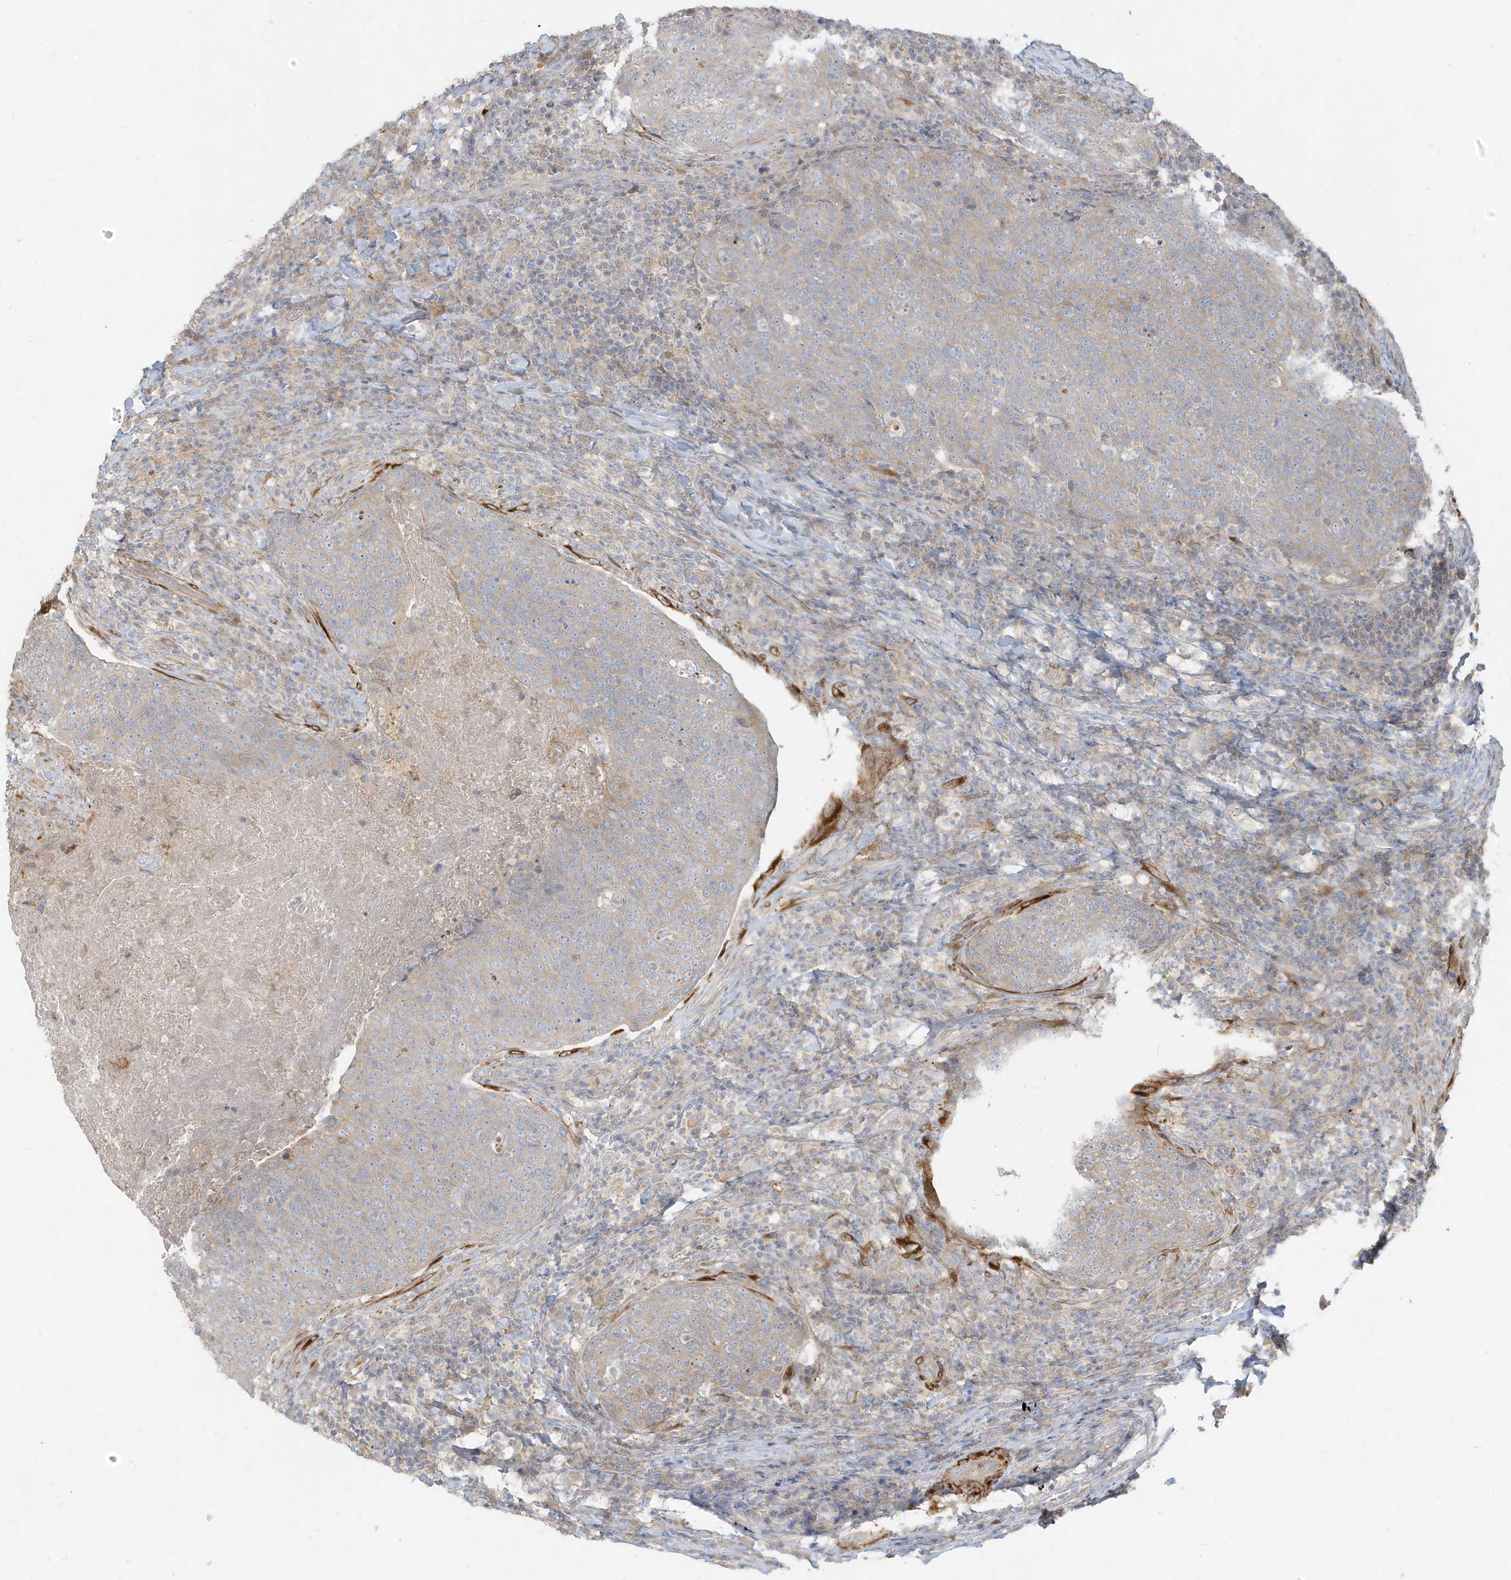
{"staining": {"intensity": "weak", "quantity": "25%-75%", "location": "cytoplasmic/membranous"}, "tissue": "head and neck cancer", "cell_type": "Tumor cells", "image_type": "cancer", "snomed": [{"axis": "morphology", "description": "Squamous cell carcinoma, NOS"}, {"axis": "morphology", "description": "Squamous cell carcinoma, metastatic, NOS"}, {"axis": "topography", "description": "Lymph node"}, {"axis": "topography", "description": "Head-Neck"}], "caption": "An IHC histopathology image of neoplastic tissue is shown. Protein staining in brown highlights weak cytoplasmic/membranous positivity in head and neck cancer within tumor cells.", "gene": "MCOLN1", "patient": {"sex": "male", "age": 62}}